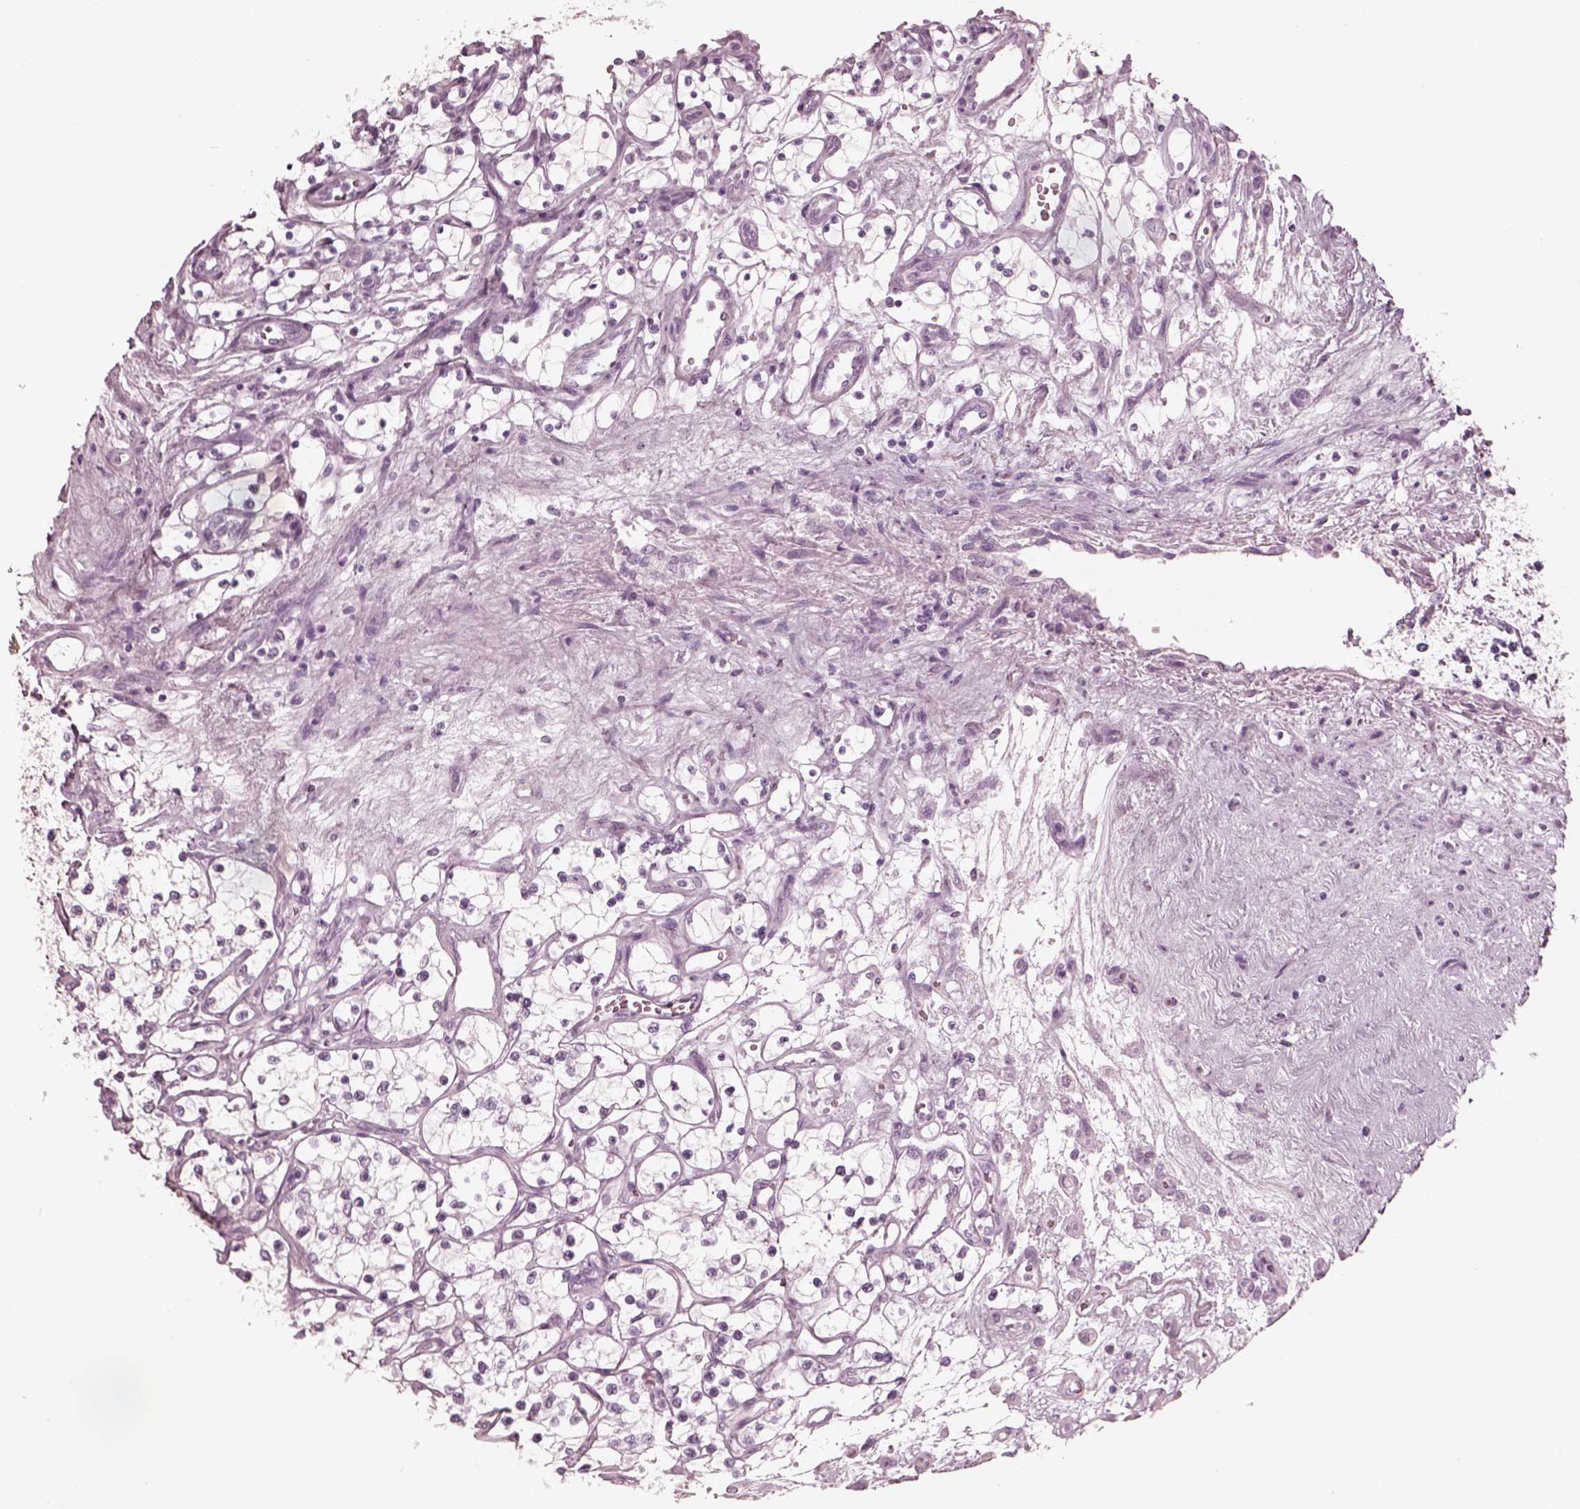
{"staining": {"intensity": "negative", "quantity": "none", "location": "none"}, "tissue": "renal cancer", "cell_type": "Tumor cells", "image_type": "cancer", "snomed": [{"axis": "morphology", "description": "Adenocarcinoma, NOS"}, {"axis": "topography", "description": "Kidney"}], "caption": "This is an immunohistochemistry (IHC) micrograph of adenocarcinoma (renal). There is no staining in tumor cells.", "gene": "KRTAP24-1", "patient": {"sex": "female", "age": 69}}